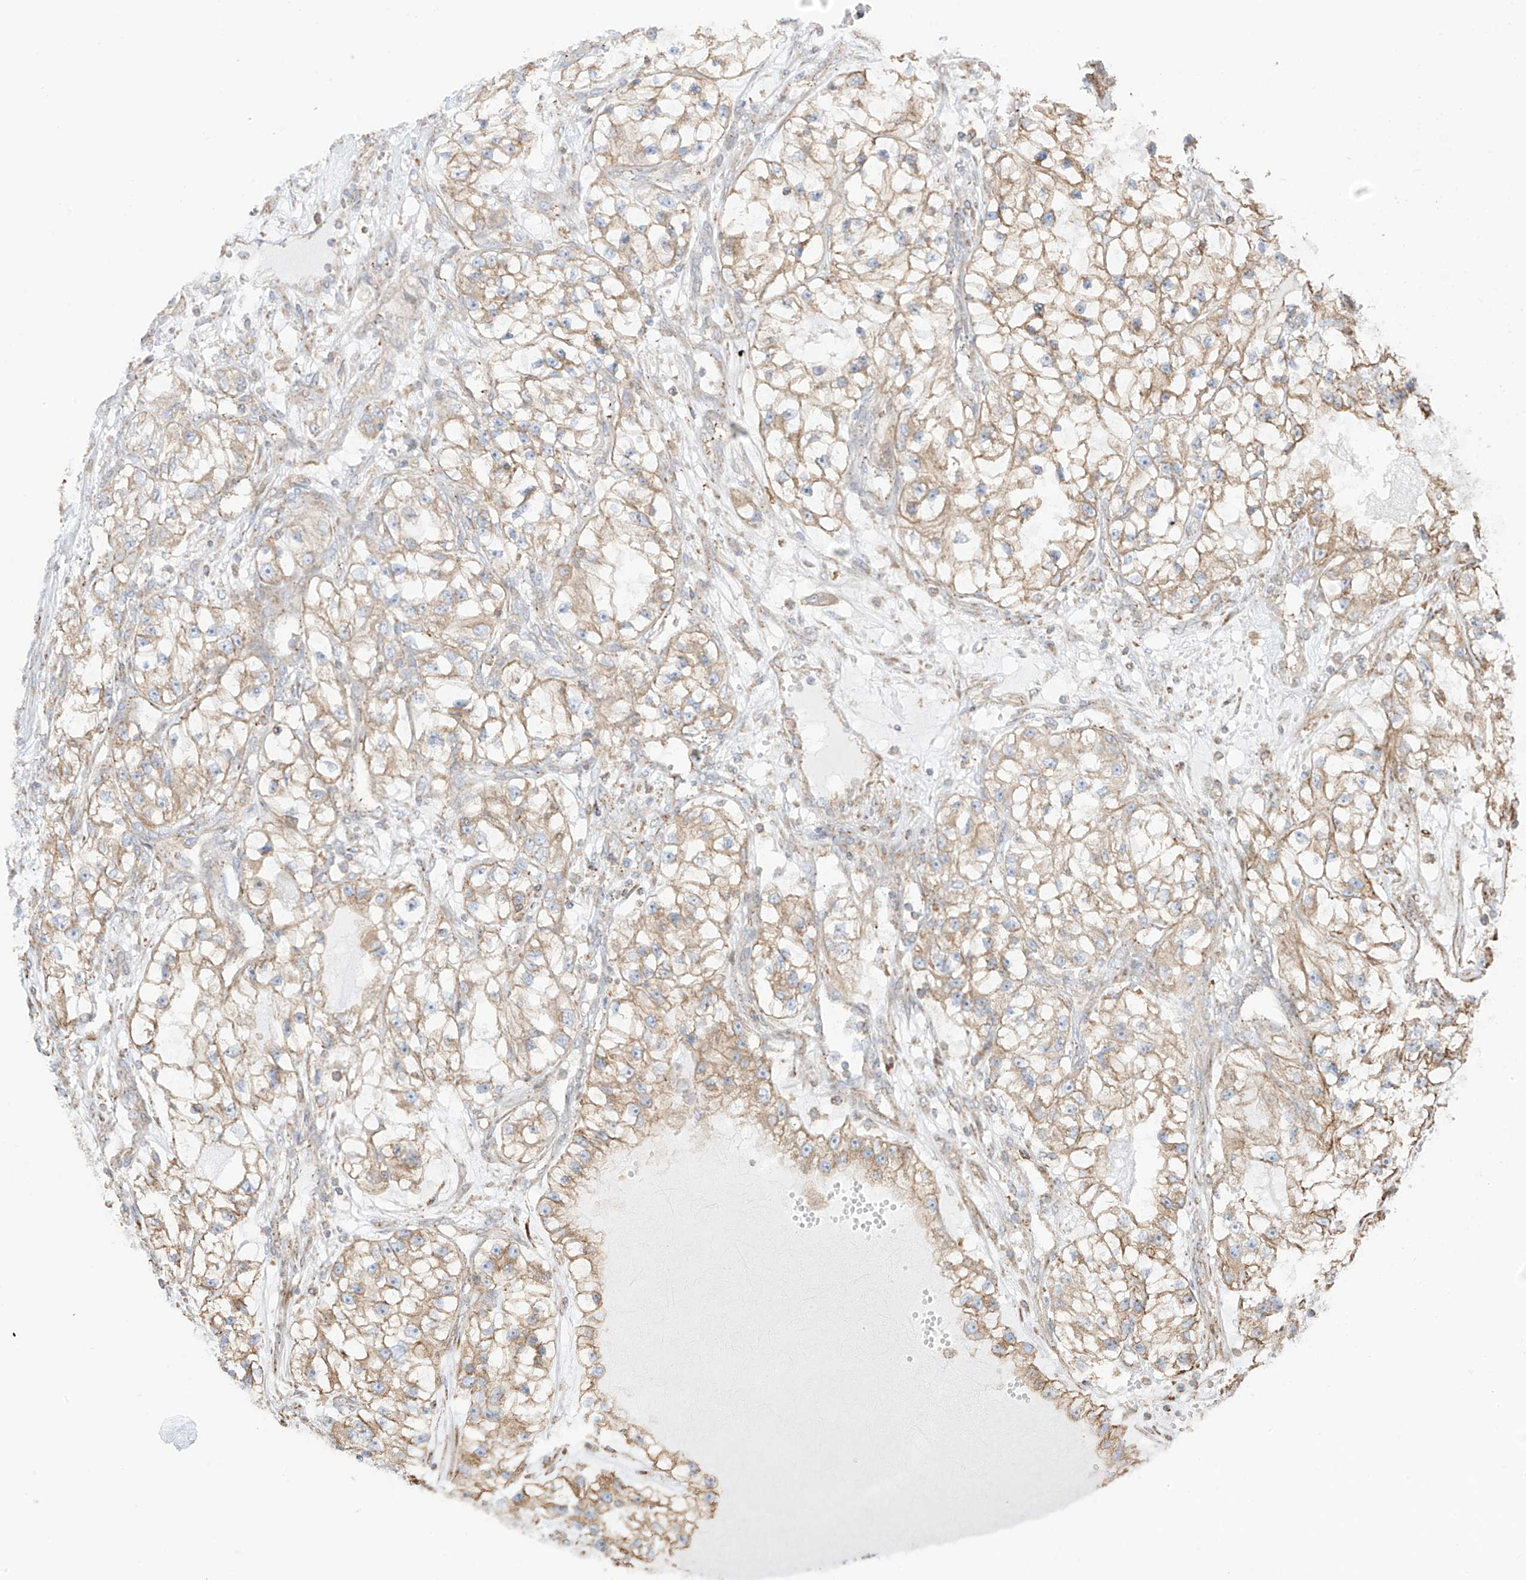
{"staining": {"intensity": "moderate", "quantity": ">75%", "location": "cytoplasmic/membranous"}, "tissue": "renal cancer", "cell_type": "Tumor cells", "image_type": "cancer", "snomed": [{"axis": "morphology", "description": "Adenocarcinoma, NOS"}, {"axis": "topography", "description": "Kidney"}], "caption": "The histopathology image exhibits immunohistochemical staining of renal cancer. There is moderate cytoplasmic/membranous staining is present in approximately >75% of tumor cells.", "gene": "XKR3", "patient": {"sex": "female", "age": 57}}